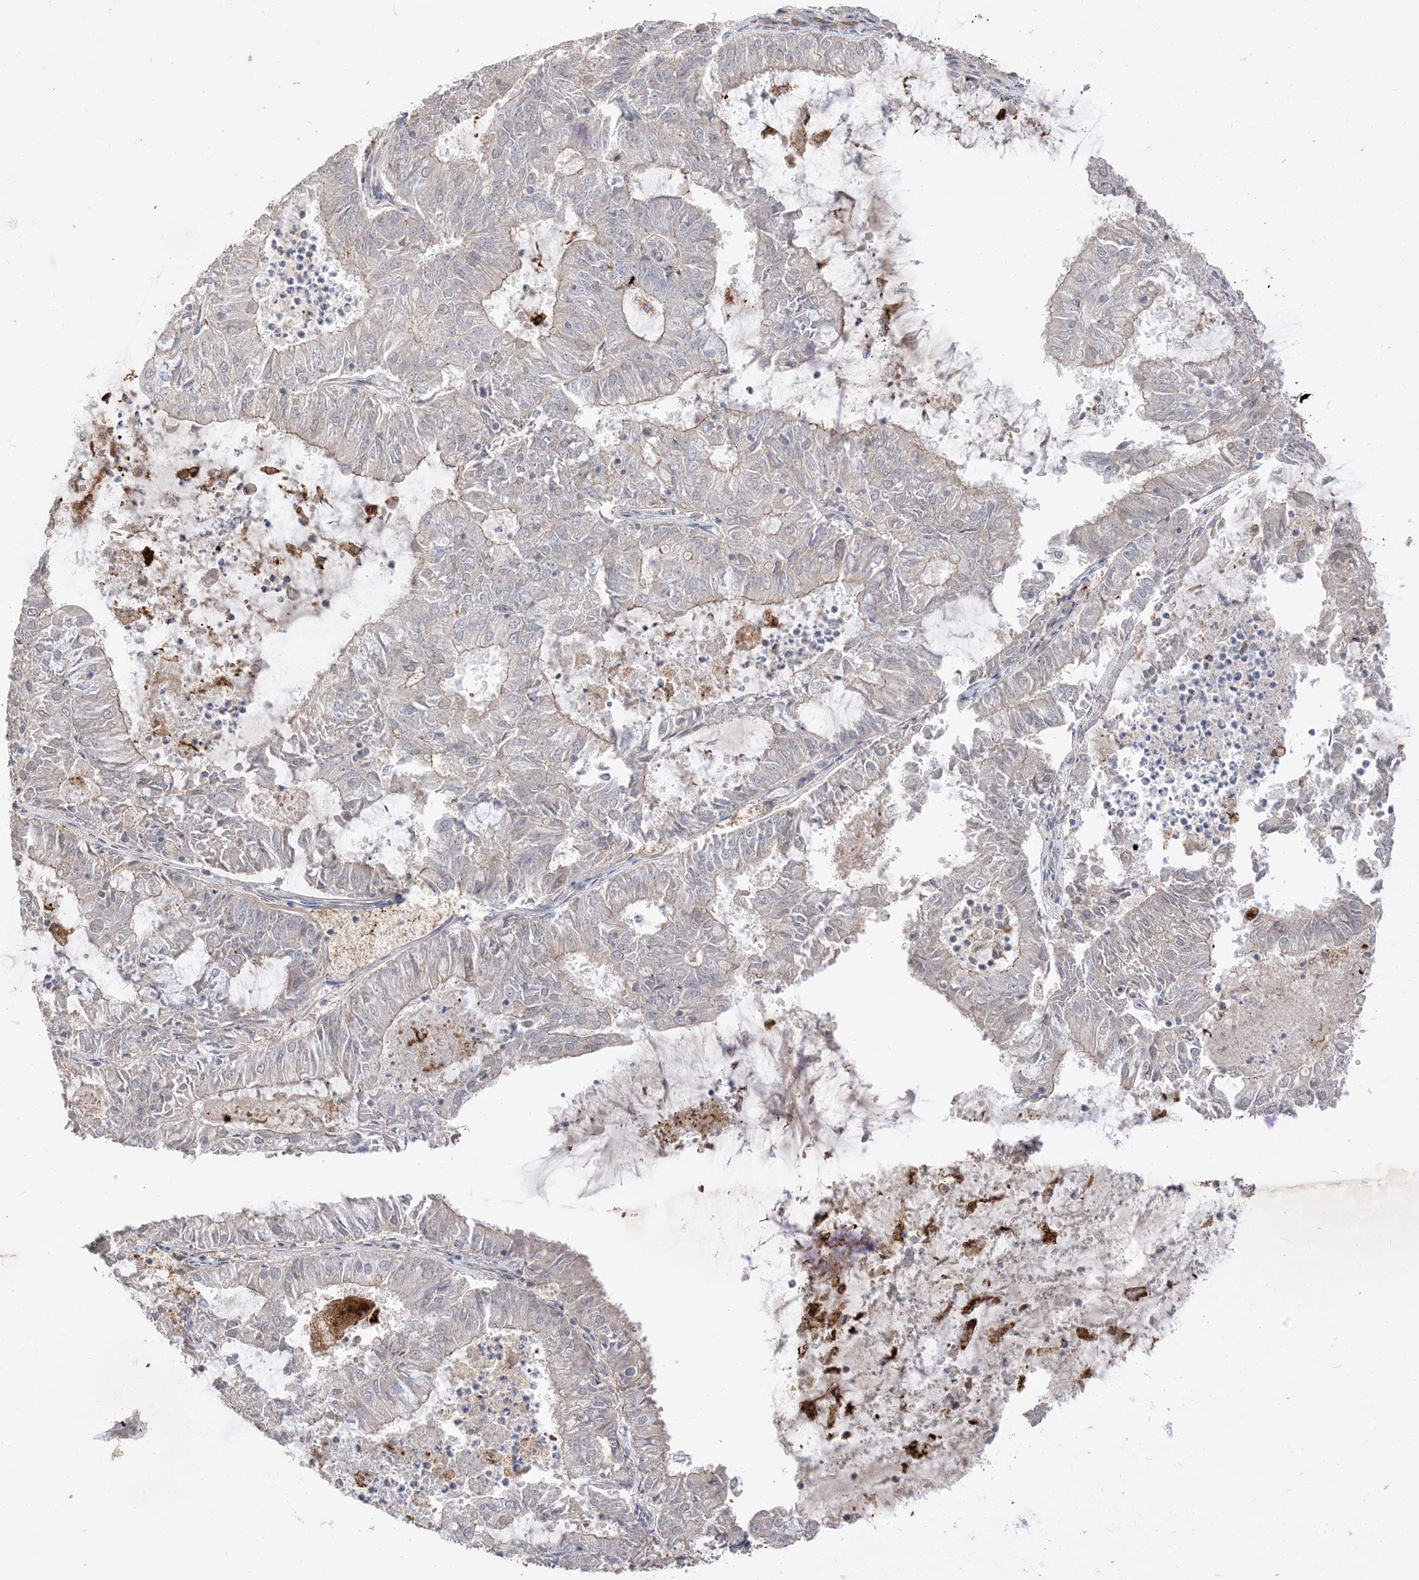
{"staining": {"intensity": "negative", "quantity": "none", "location": "none"}, "tissue": "endometrial cancer", "cell_type": "Tumor cells", "image_type": "cancer", "snomed": [{"axis": "morphology", "description": "Adenocarcinoma, NOS"}, {"axis": "topography", "description": "Endometrium"}], "caption": "This is an immunohistochemistry histopathology image of endometrial cancer (adenocarcinoma). There is no staining in tumor cells.", "gene": "RNF175", "patient": {"sex": "female", "age": 57}}